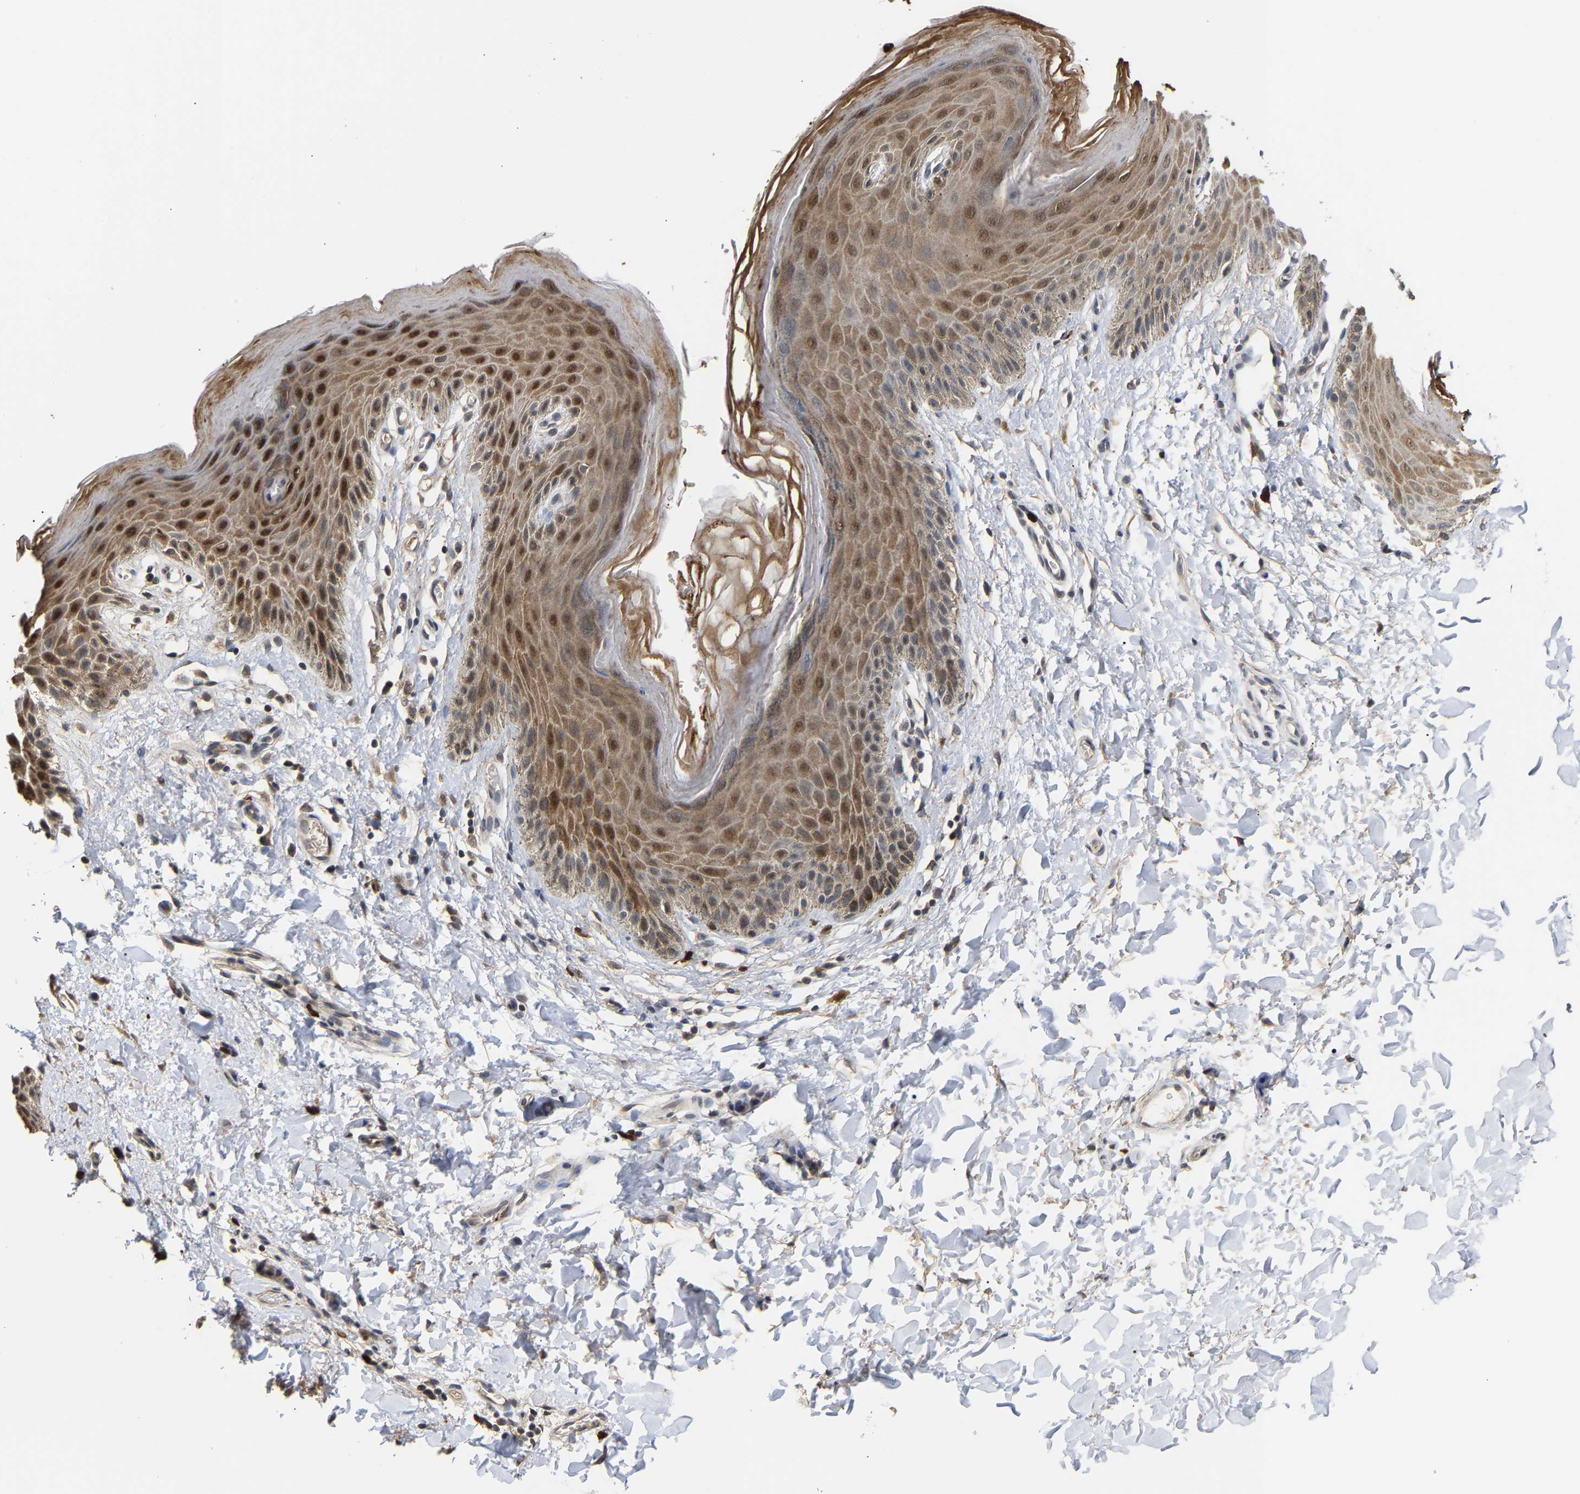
{"staining": {"intensity": "moderate", "quantity": ">75%", "location": "cytoplasmic/membranous,nuclear"}, "tissue": "skin", "cell_type": "Epidermal cells", "image_type": "normal", "snomed": [{"axis": "morphology", "description": "Normal tissue, NOS"}, {"axis": "topography", "description": "Anal"}], "caption": "Immunohistochemistry of normal skin displays medium levels of moderate cytoplasmic/membranous,nuclear expression in about >75% of epidermal cells.", "gene": "TDRD7", "patient": {"sex": "male", "age": 44}}